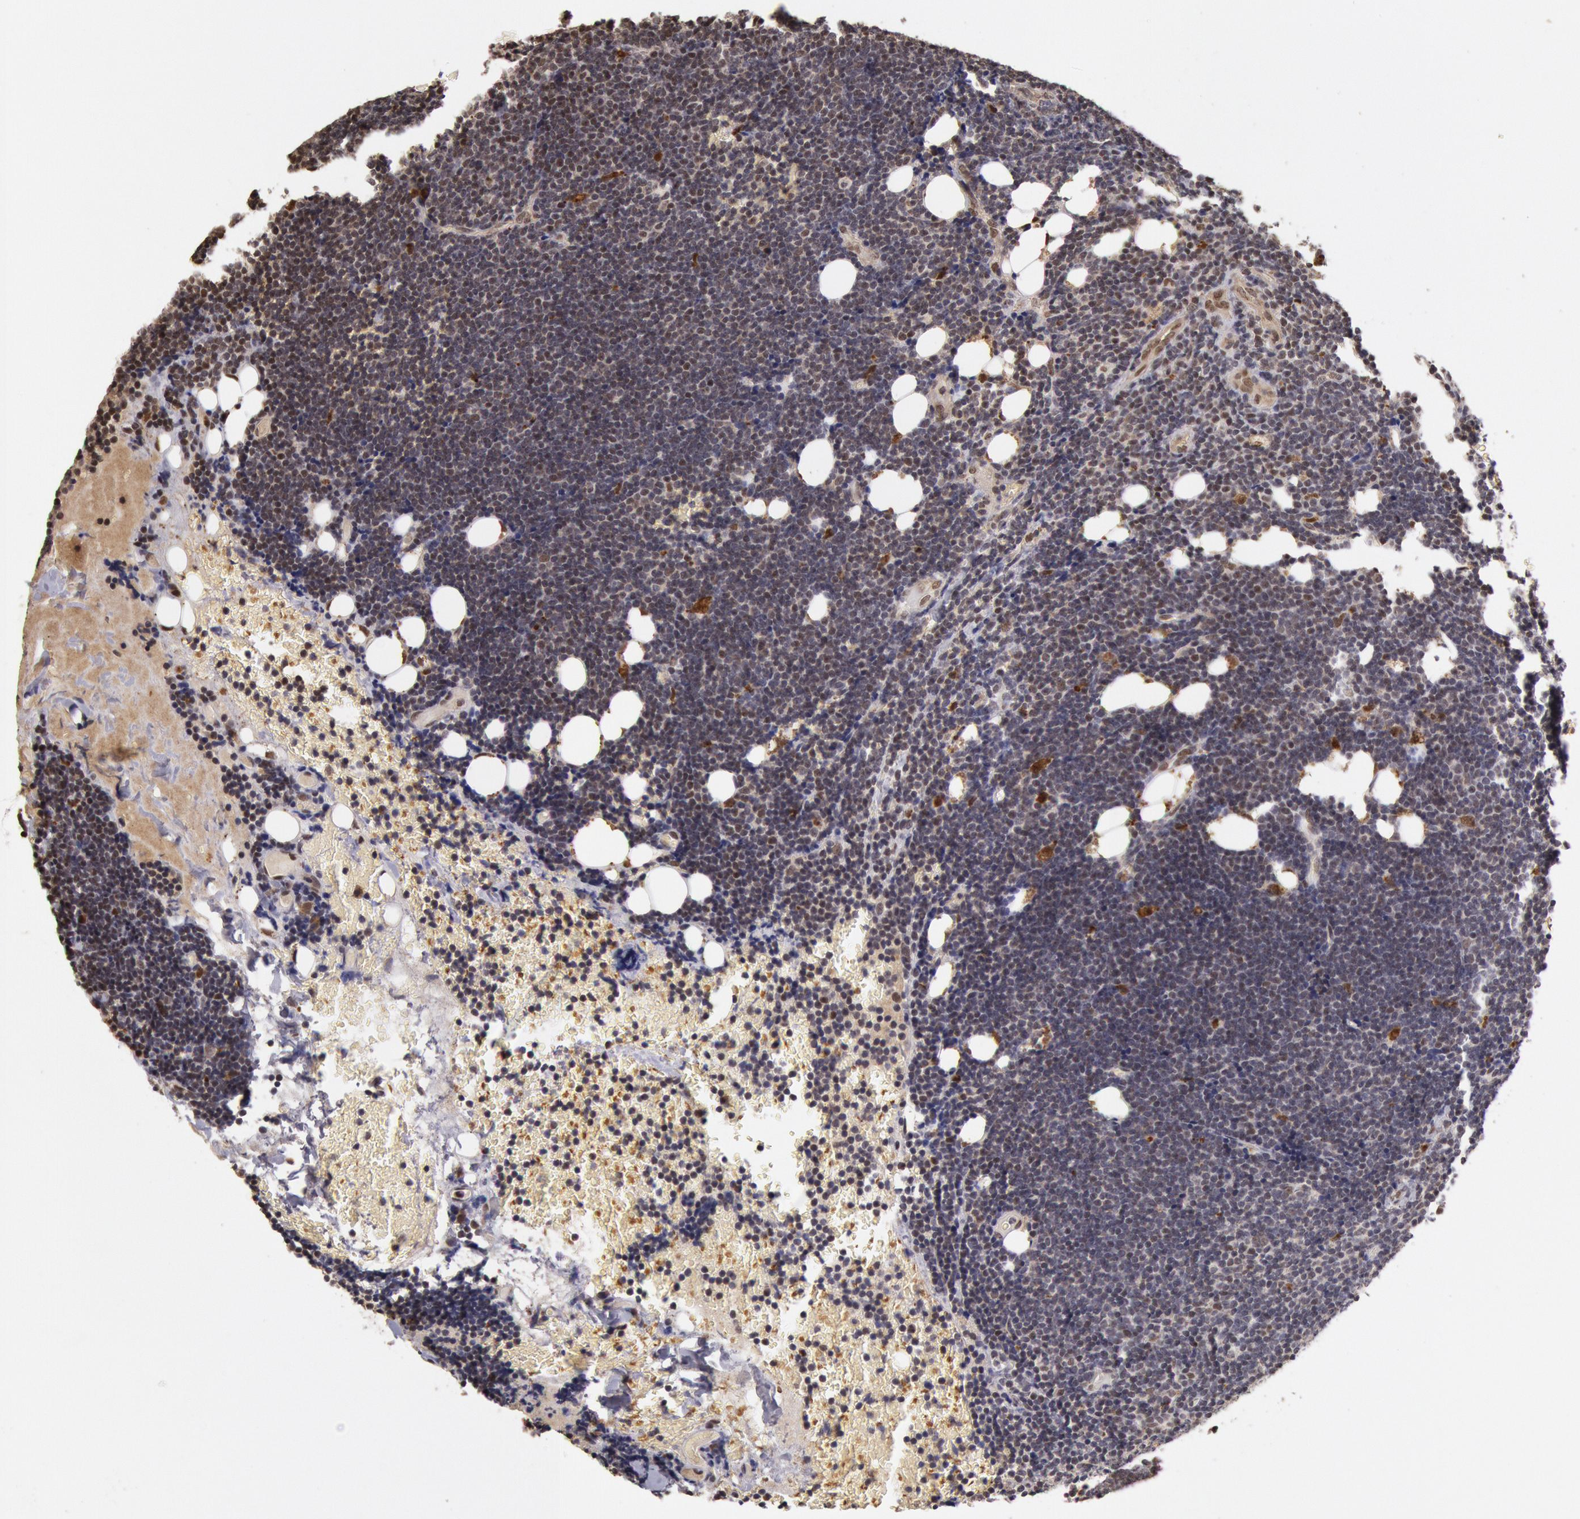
{"staining": {"intensity": "moderate", "quantity": "<25%", "location": "nuclear"}, "tissue": "lymphoma", "cell_type": "Tumor cells", "image_type": "cancer", "snomed": [{"axis": "morphology", "description": "Malignant lymphoma, non-Hodgkin's type, Low grade"}, {"axis": "topography", "description": "Lymph node"}], "caption": "Immunohistochemistry (IHC) image of human low-grade malignant lymphoma, non-Hodgkin's type stained for a protein (brown), which exhibits low levels of moderate nuclear expression in about <25% of tumor cells.", "gene": "LIG4", "patient": {"sex": "female", "age": 51}}